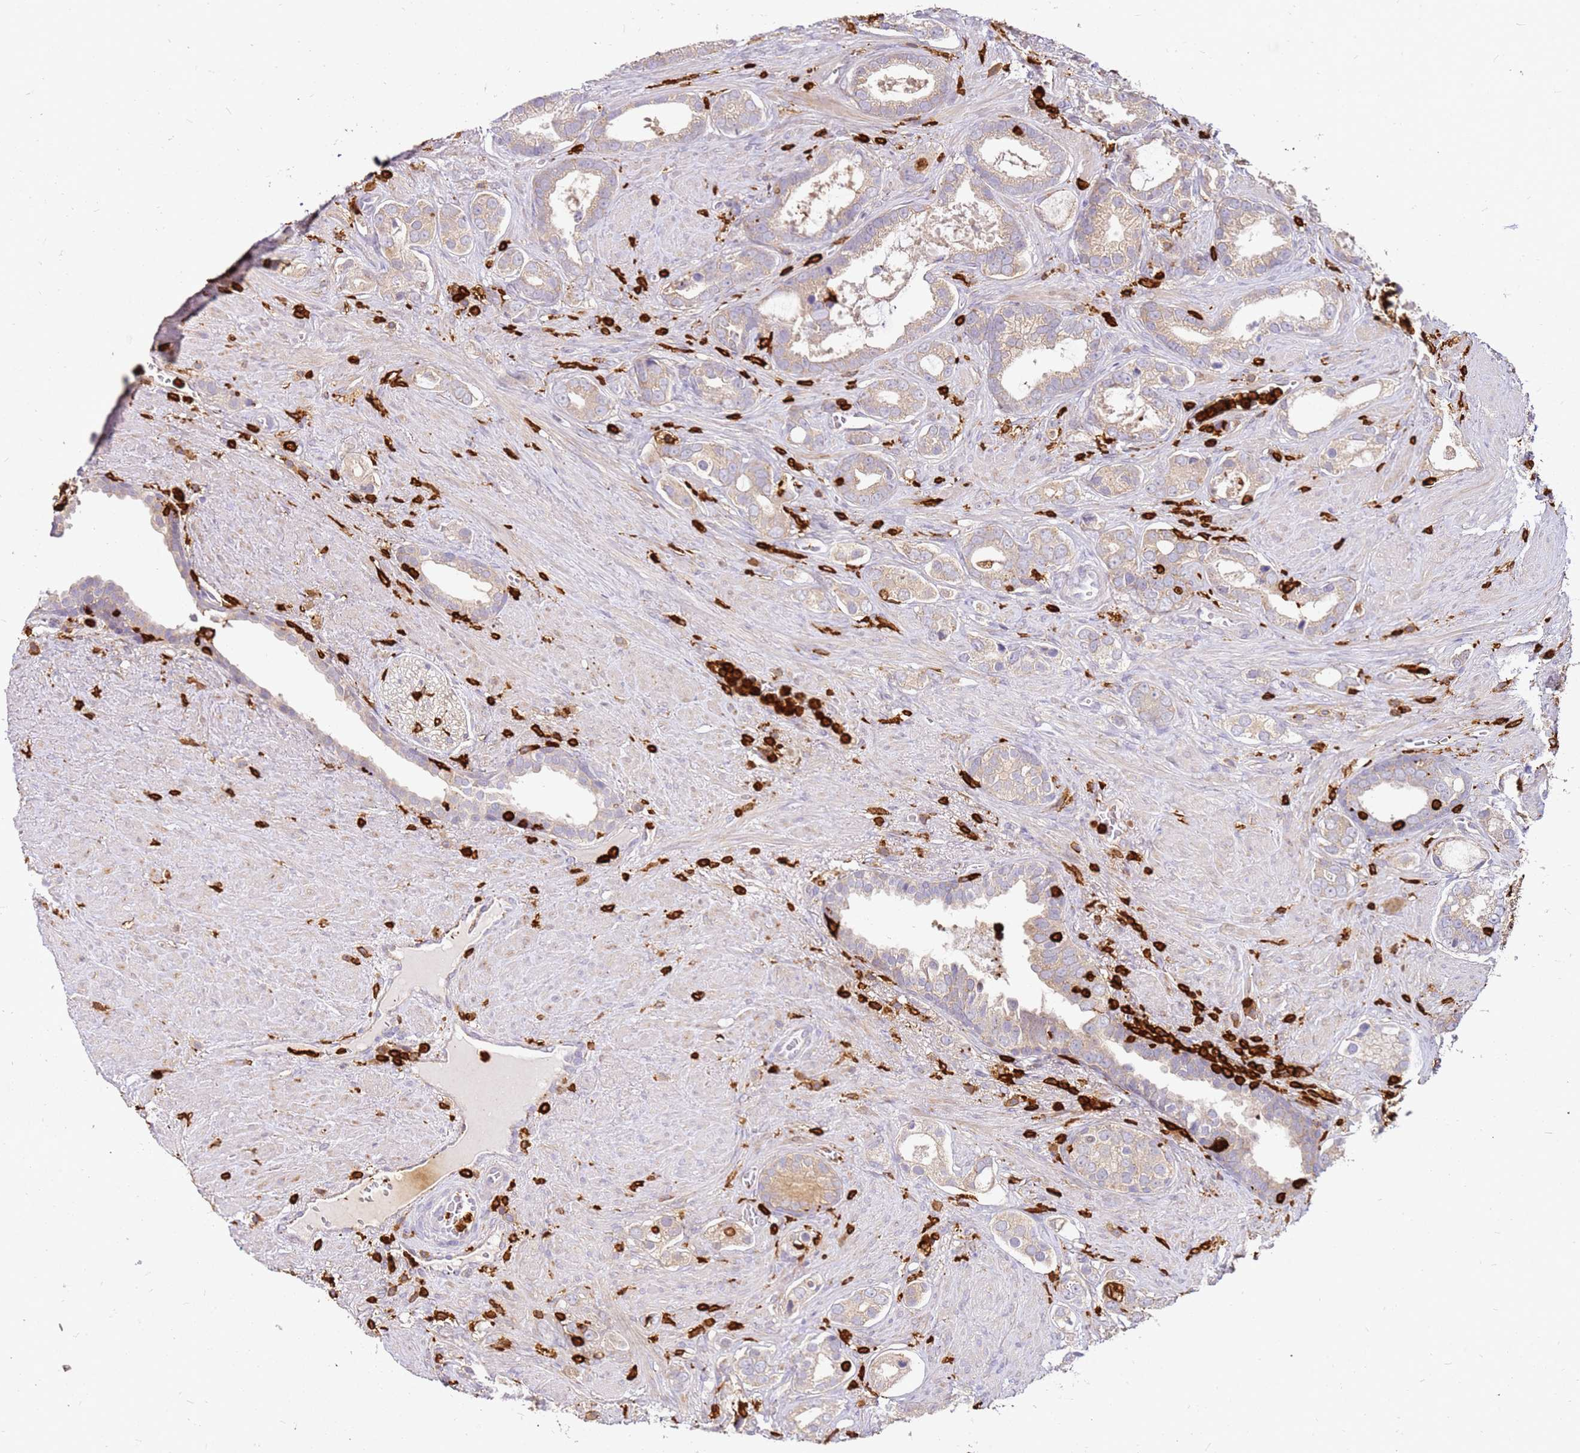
{"staining": {"intensity": "weak", "quantity": ">75%", "location": "cytoplasmic/membranous"}, "tissue": "prostate cancer", "cell_type": "Tumor cells", "image_type": "cancer", "snomed": [{"axis": "morphology", "description": "Adenocarcinoma, High grade"}, {"axis": "topography", "description": "Prostate"}], "caption": "About >75% of tumor cells in human prostate high-grade adenocarcinoma display weak cytoplasmic/membranous protein staining as visualized by brown immunohistochemical staining.", "gene": "CORO1A", "patient": {"sex": "male", "age": 67}}